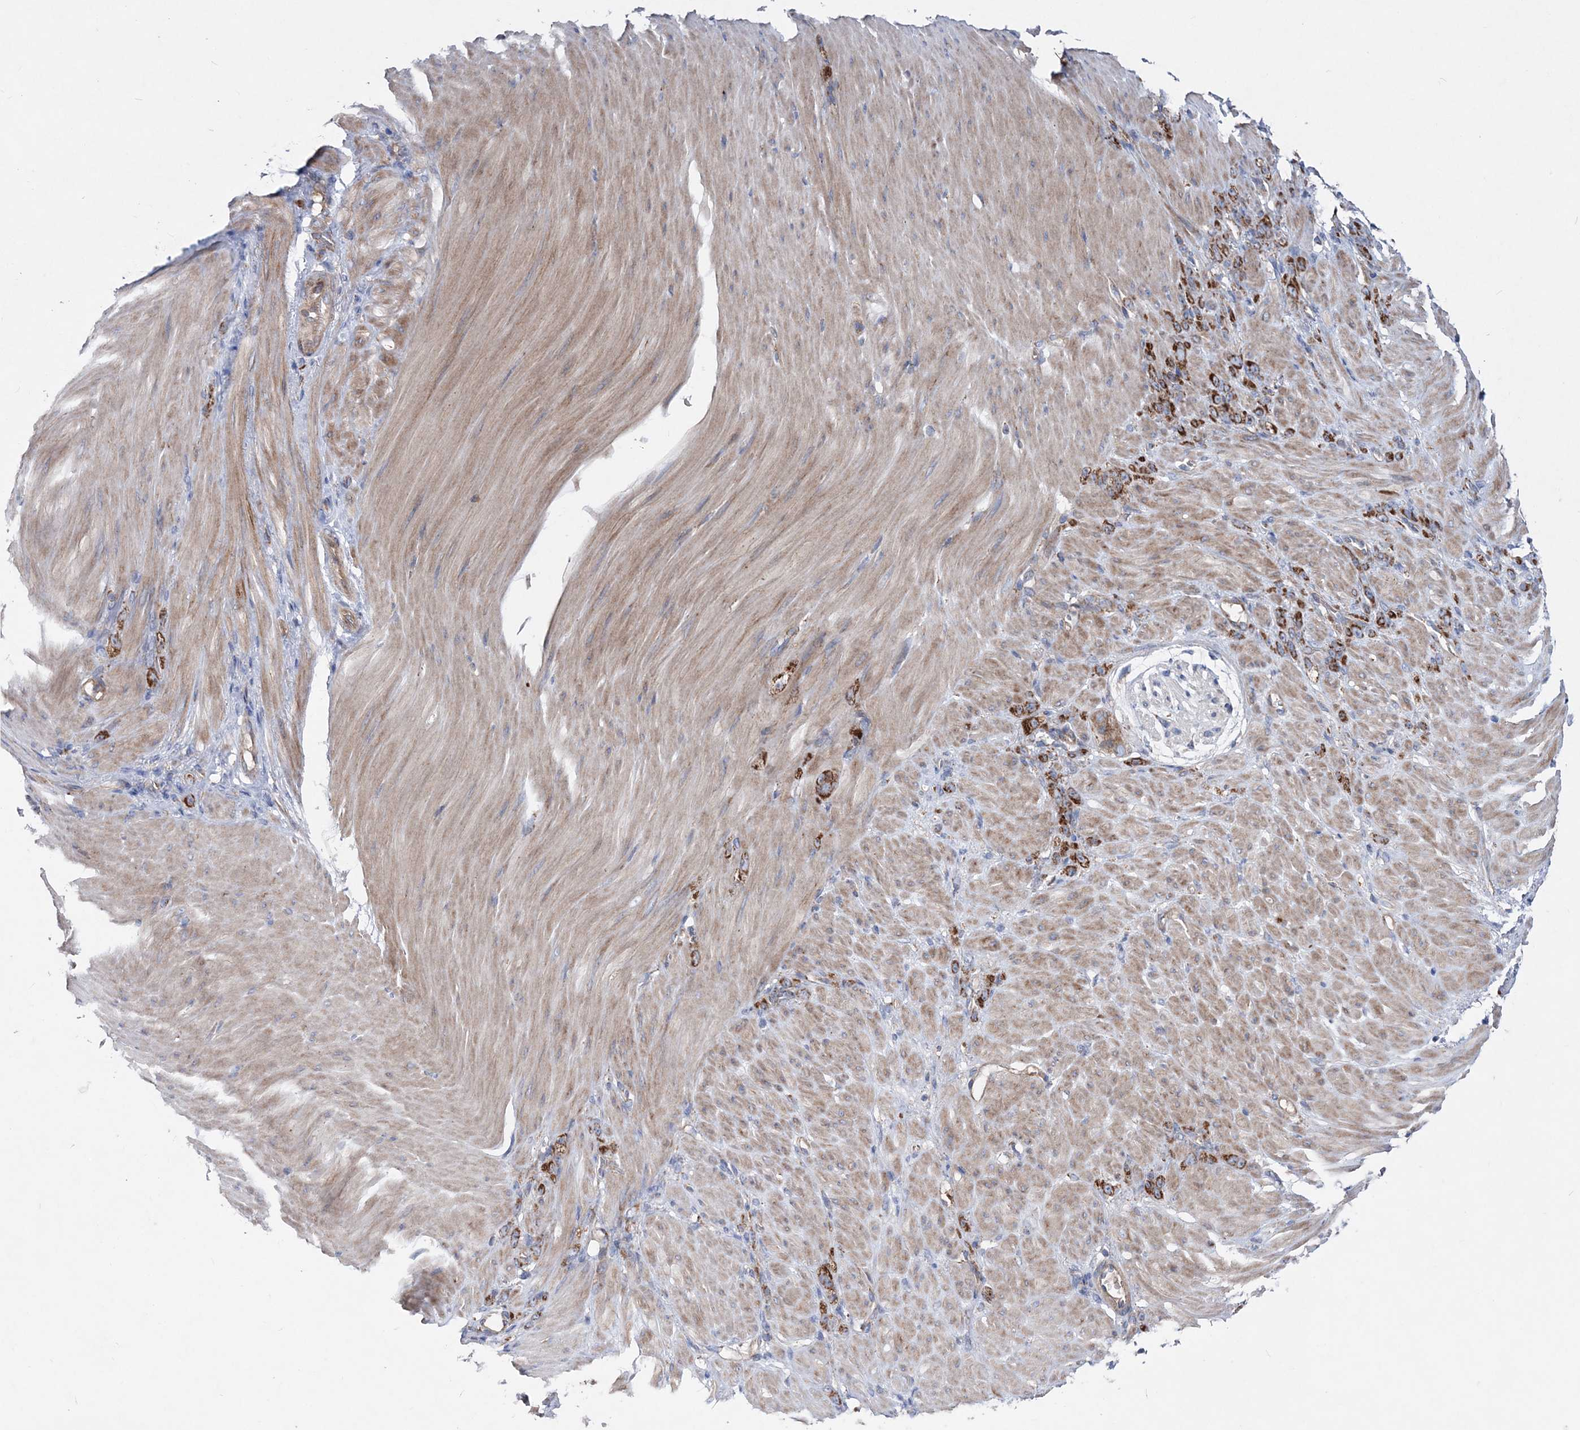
{"staining": {"intensity": "strong", "quantity": ">75%", "location": "cytoplasmic/membranous"}, "tissue": "stomach cancer", "cell_type": "Tumor cells", "image_type": "cancer", "snomed": [{"axis": "morphology", "description": "Normal tissue, NOS"}, {"axis": "morphology", "description": "Adenocarcinoma, NOS"}, {"axis": "topography", "description": "Stomach"}], "caption": "IHC micrograph of stomach cancer (adenocarcinoma) stained for a protein (brown), which displays high levels of strong cytoplasmic/membranous staining in about >75% of tumor cells.", "gene": "NGLY1", "patient": {"sex": "male", "age": 82}}